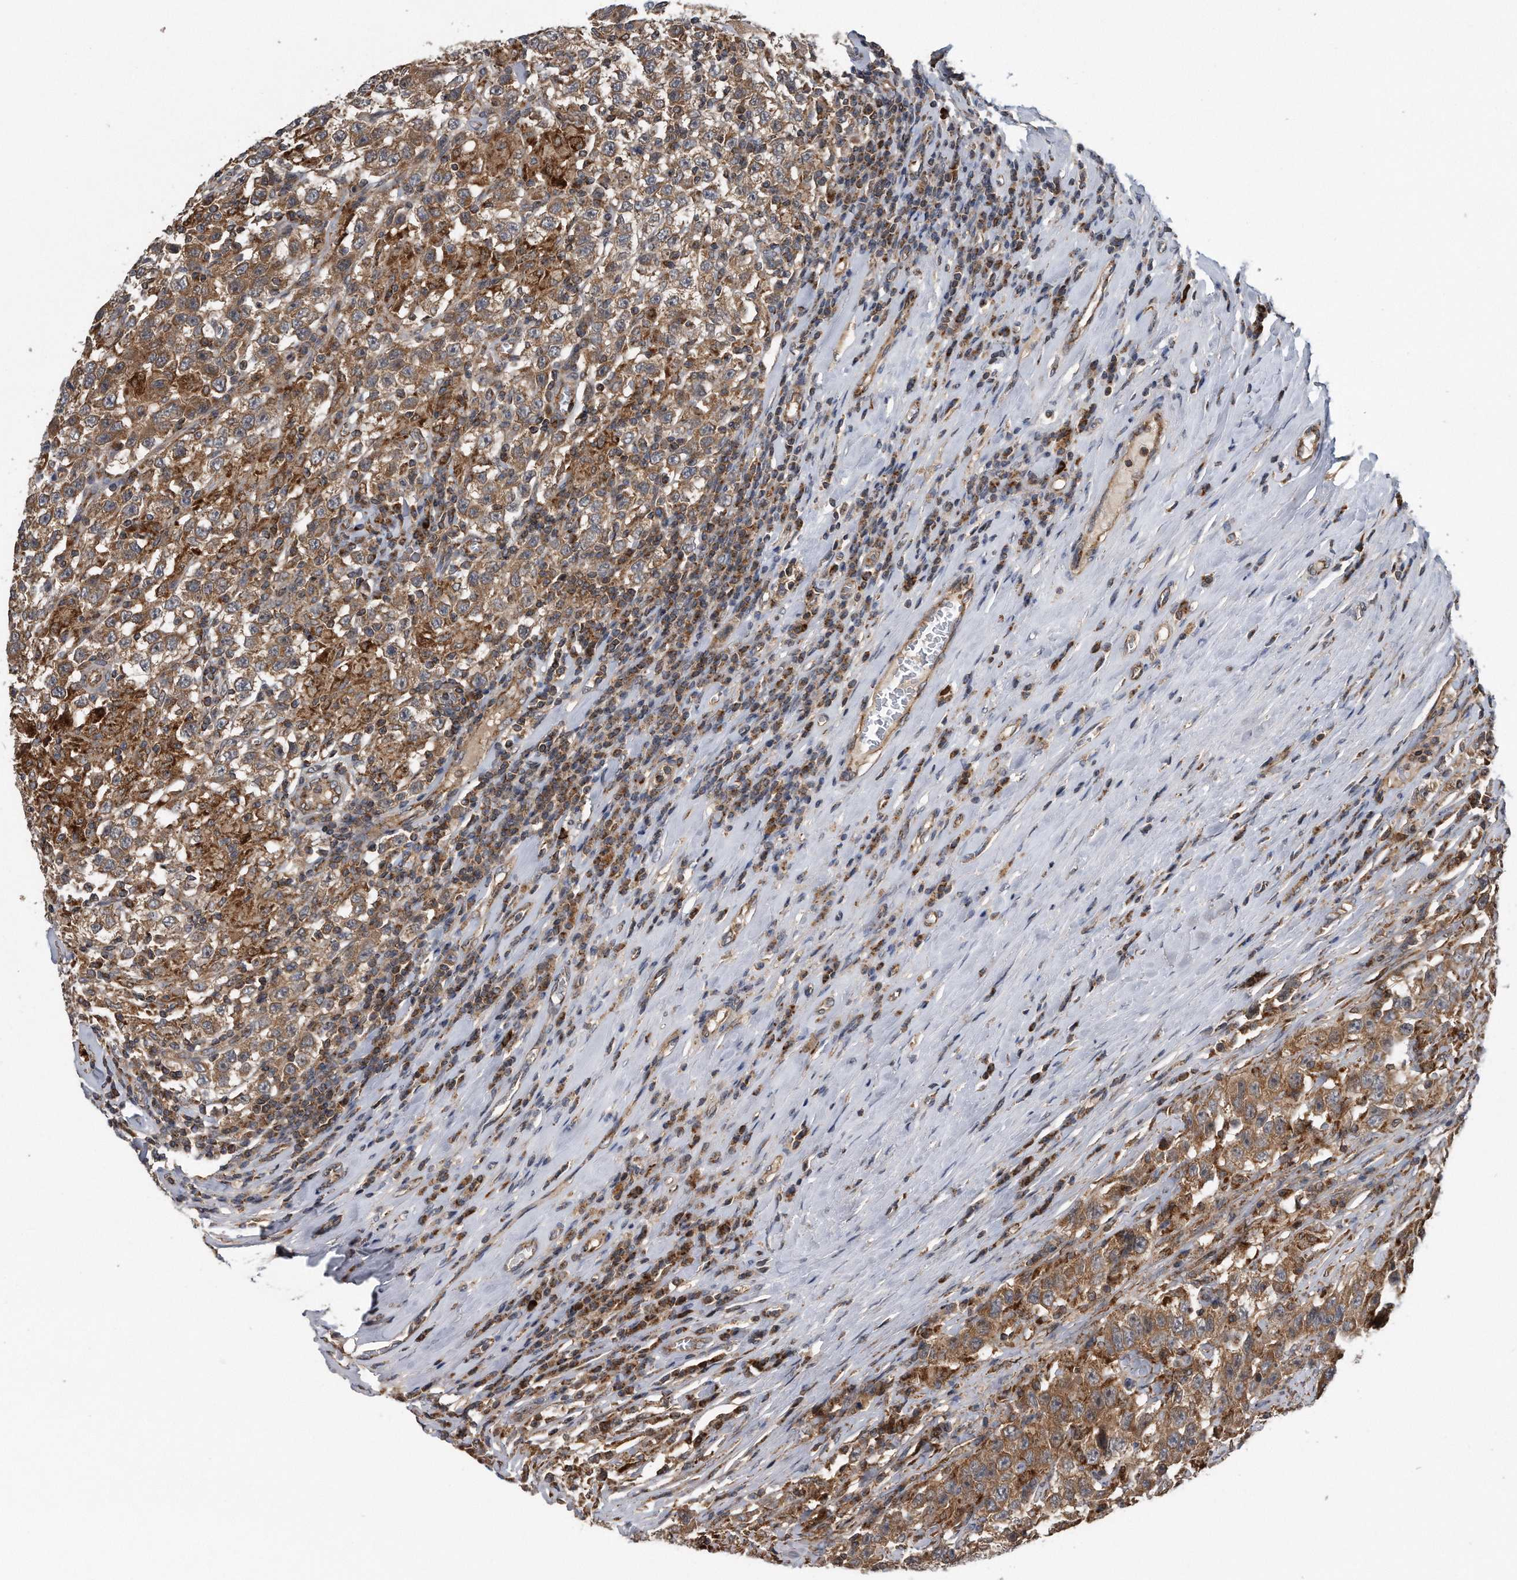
{"staining": {"intensity": "moderate", "quantity": ">75%", "location": "cytoplasmic/membranous"}, "tissue": "testis cancer", "cell_type": "Tumor cells", "image_type": "cancer", "snomed": [{"axis": "morphology", "description": "Seminoma, NOS"}, {"axis": "topography", "description": "Testis"}], "caption": "Immunohistochemical staining of seminoma (testis) exhibits medium levels of moderate cytoplasmic/membranous protein staining in about >75% of tumor cells.", "gene": "ALPK2", "patient": {"sex": "male", "age": 41}}